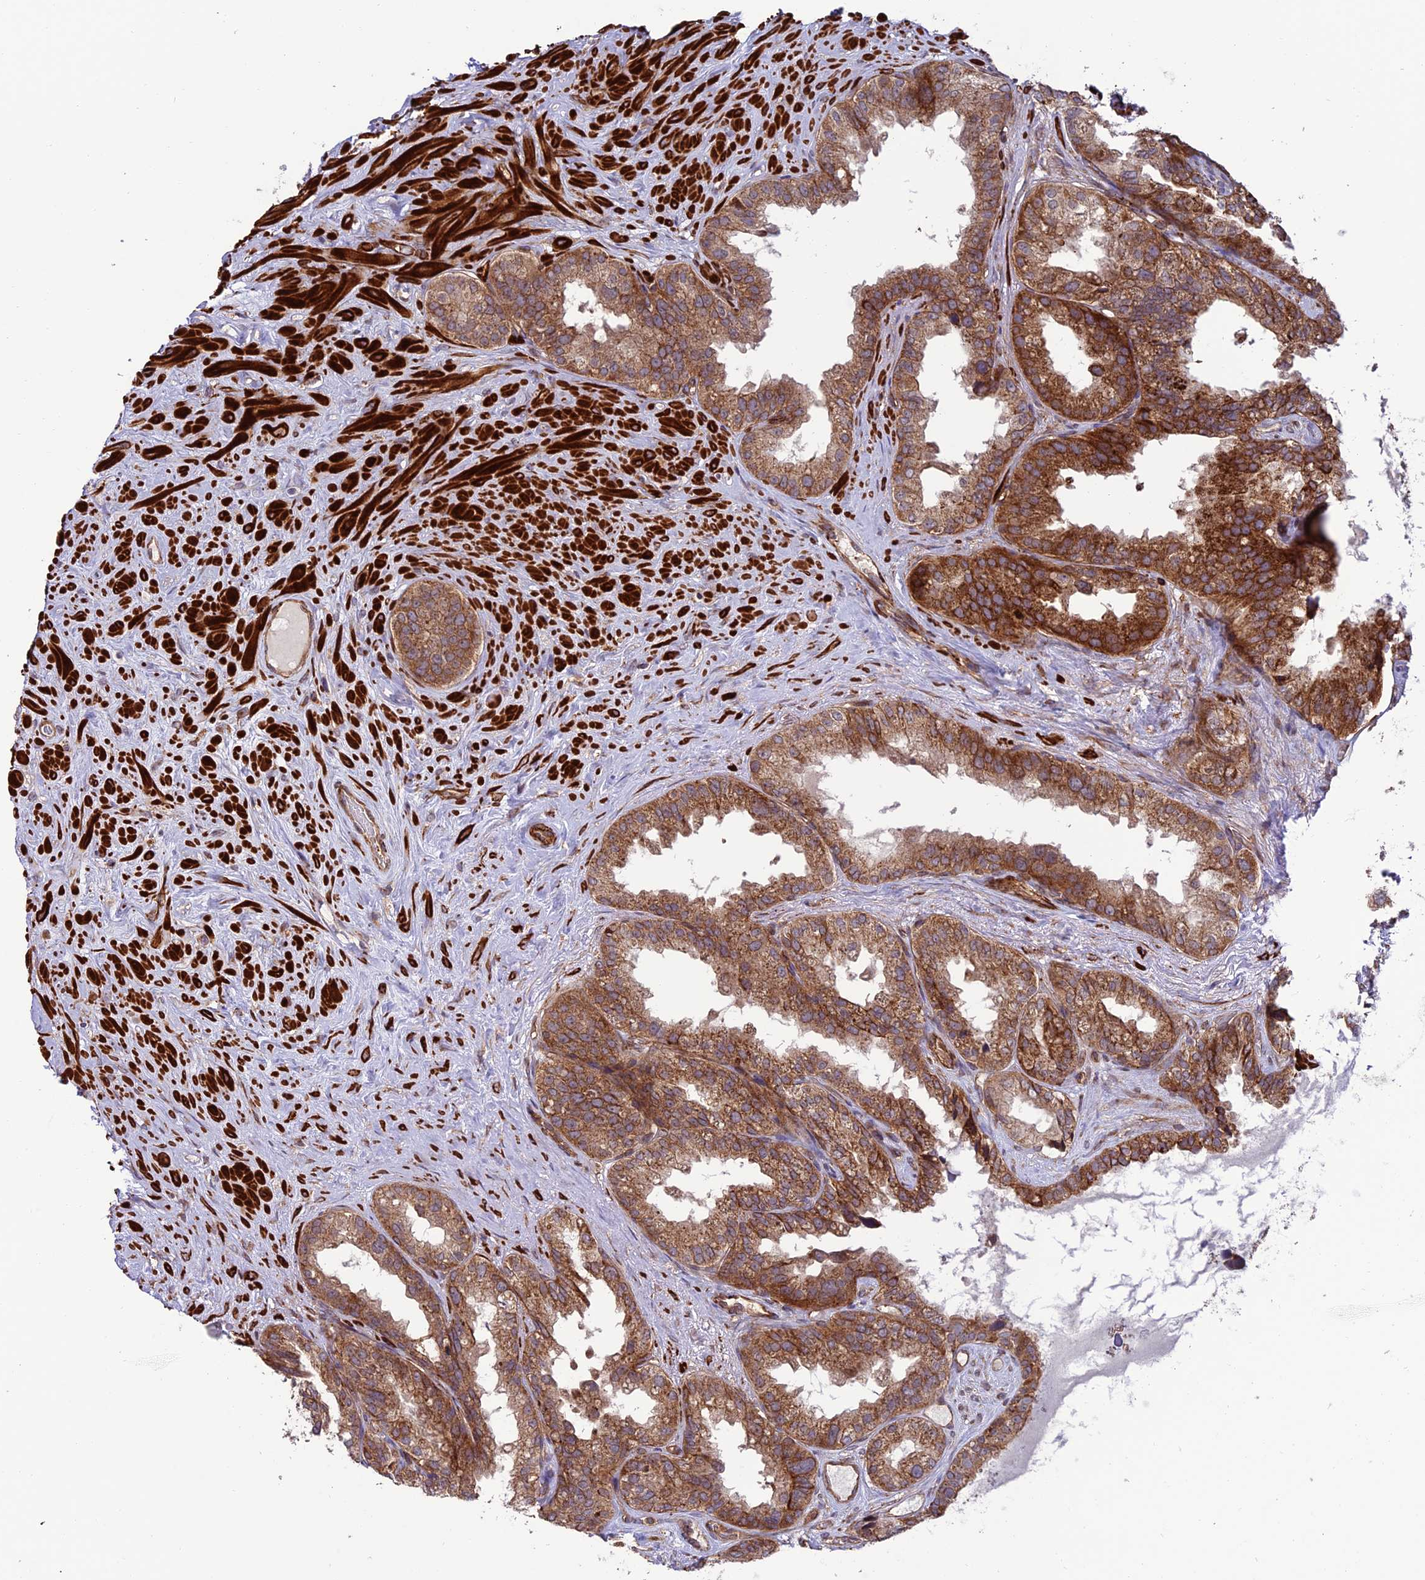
{"staining": {"intensity": "moderate", "quantity": ">75%", "location": "cytoplasmic/membranous"}, "tissue": "seminal vesicle", "cell_type": "Glandular cells", "image_type": "normal", "snomed": [{"axis": "morphology", "description": "Normal tissue, NOS"}, {"axis": "topography", "description": "Seminal veicle"}], "caption": "Immunohistochemical staining of benign seminal vesicle reveals moderate cytoplasmic/membranous protein positivity in approximately >75% of glandular cells. (DAB (3,3'-diaminobenzidine) = brown stain, brightfield microscopy at high magnification).", "gene": "TNIP3", "patient": {"sex": "male", "age": 80}}